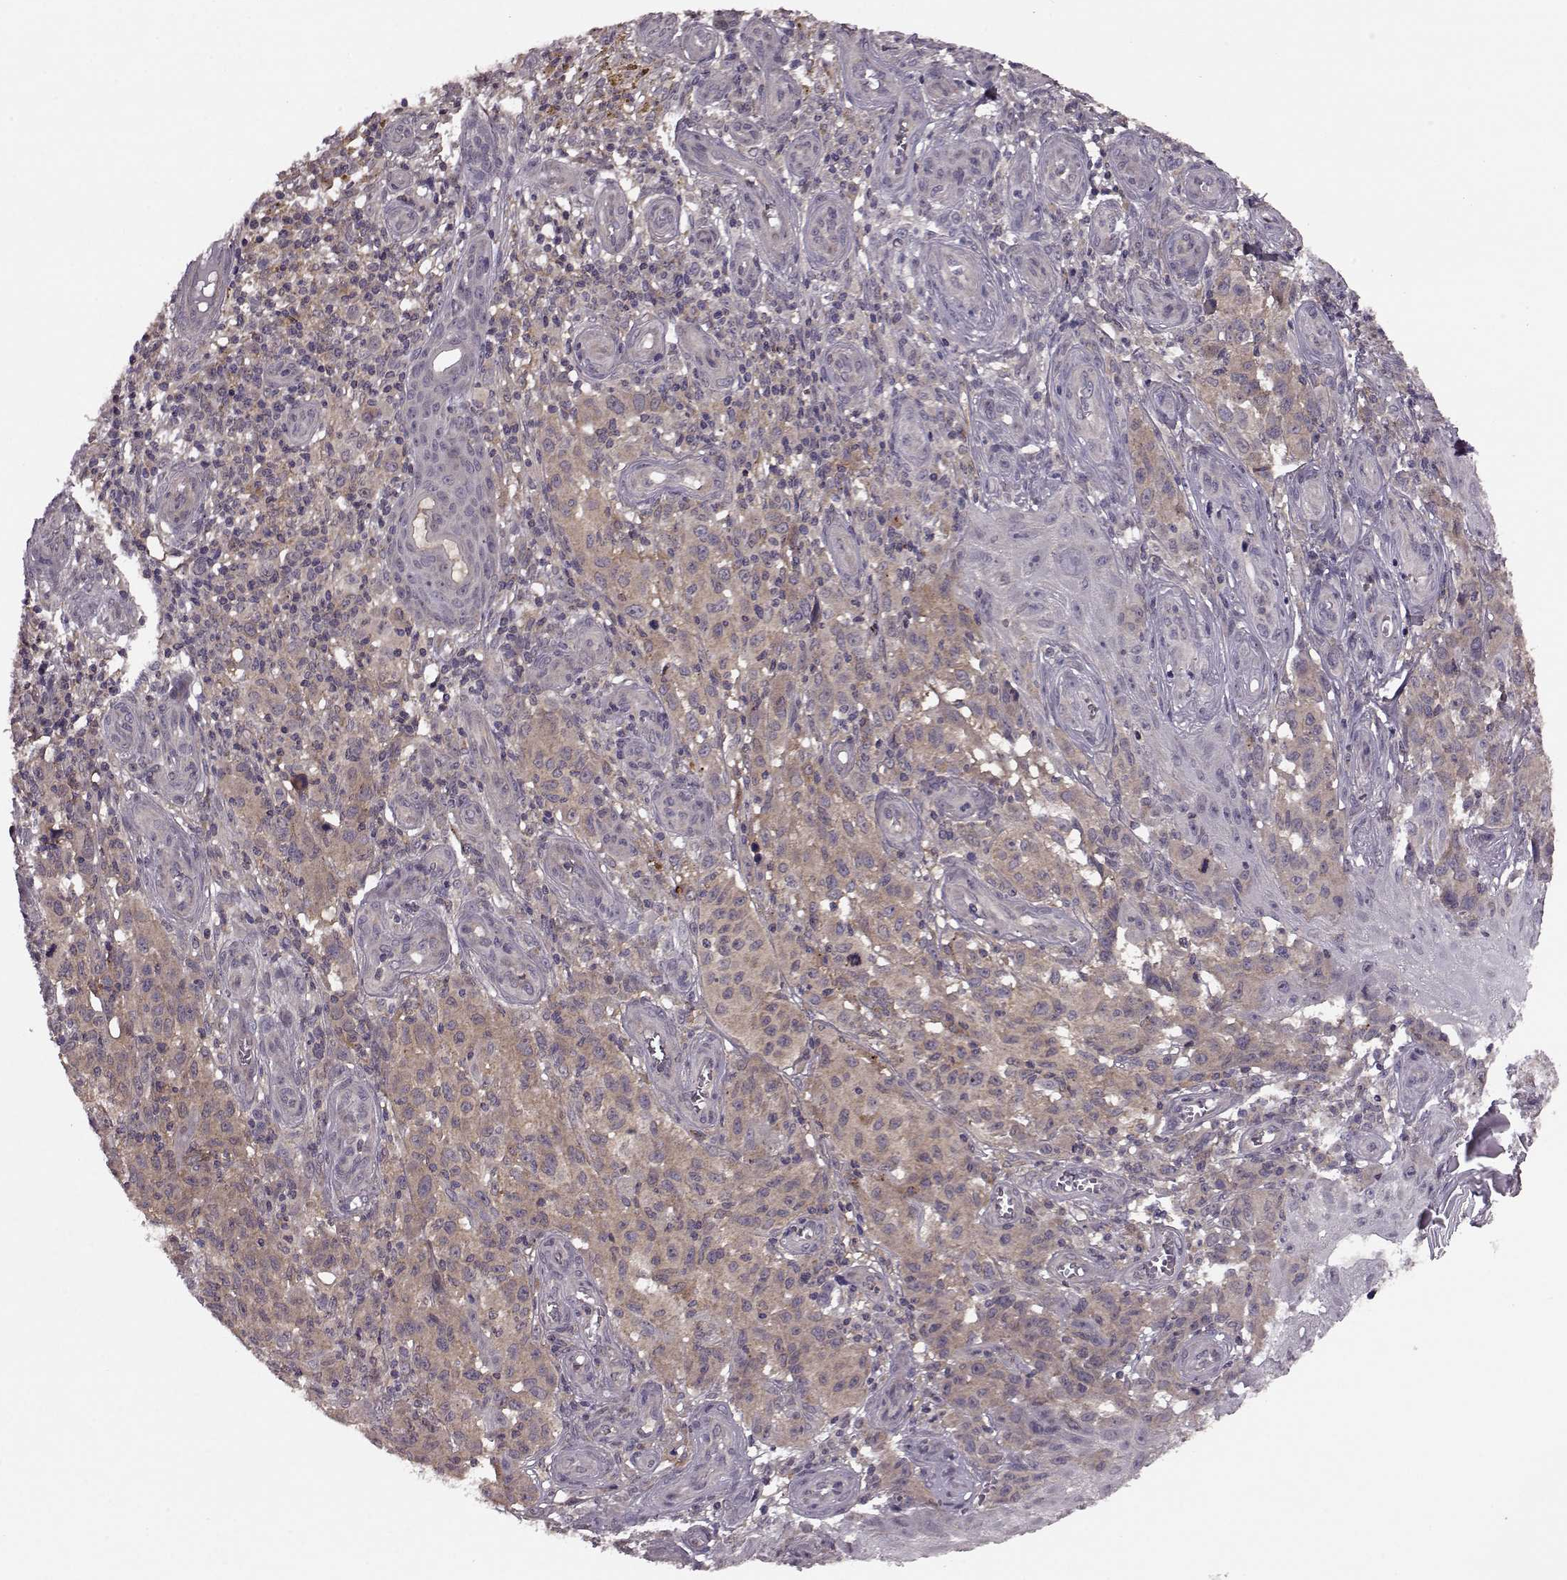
{"staining": {"intensity": "moderate", "quantity": ">75%", "location": "cytoplasmic/membranous"}, "tissue": "melanoma", "cell_type": "Tumor cells", "image_type": "cancer", "snomed": [{"axis": "morphology", "description": "Malignant melanoma, NOS"}, {"axis": "topography", "description": "Skin"}], "caption": "DAB (3,3'-diaminobenzidine) immunohistochemical staining of human malignant melanoma reveals moderate cytoplasmic/membranous protein staining in about >75% of tumor cells. Using DAB (3,3'-diaminobenzidine) (brown) and hematoxylin (blue) stains, captured at high magnification using brightfield microscopy.", "gene": "FNIP2", "patient": {"sex": "female", "age": 53}}